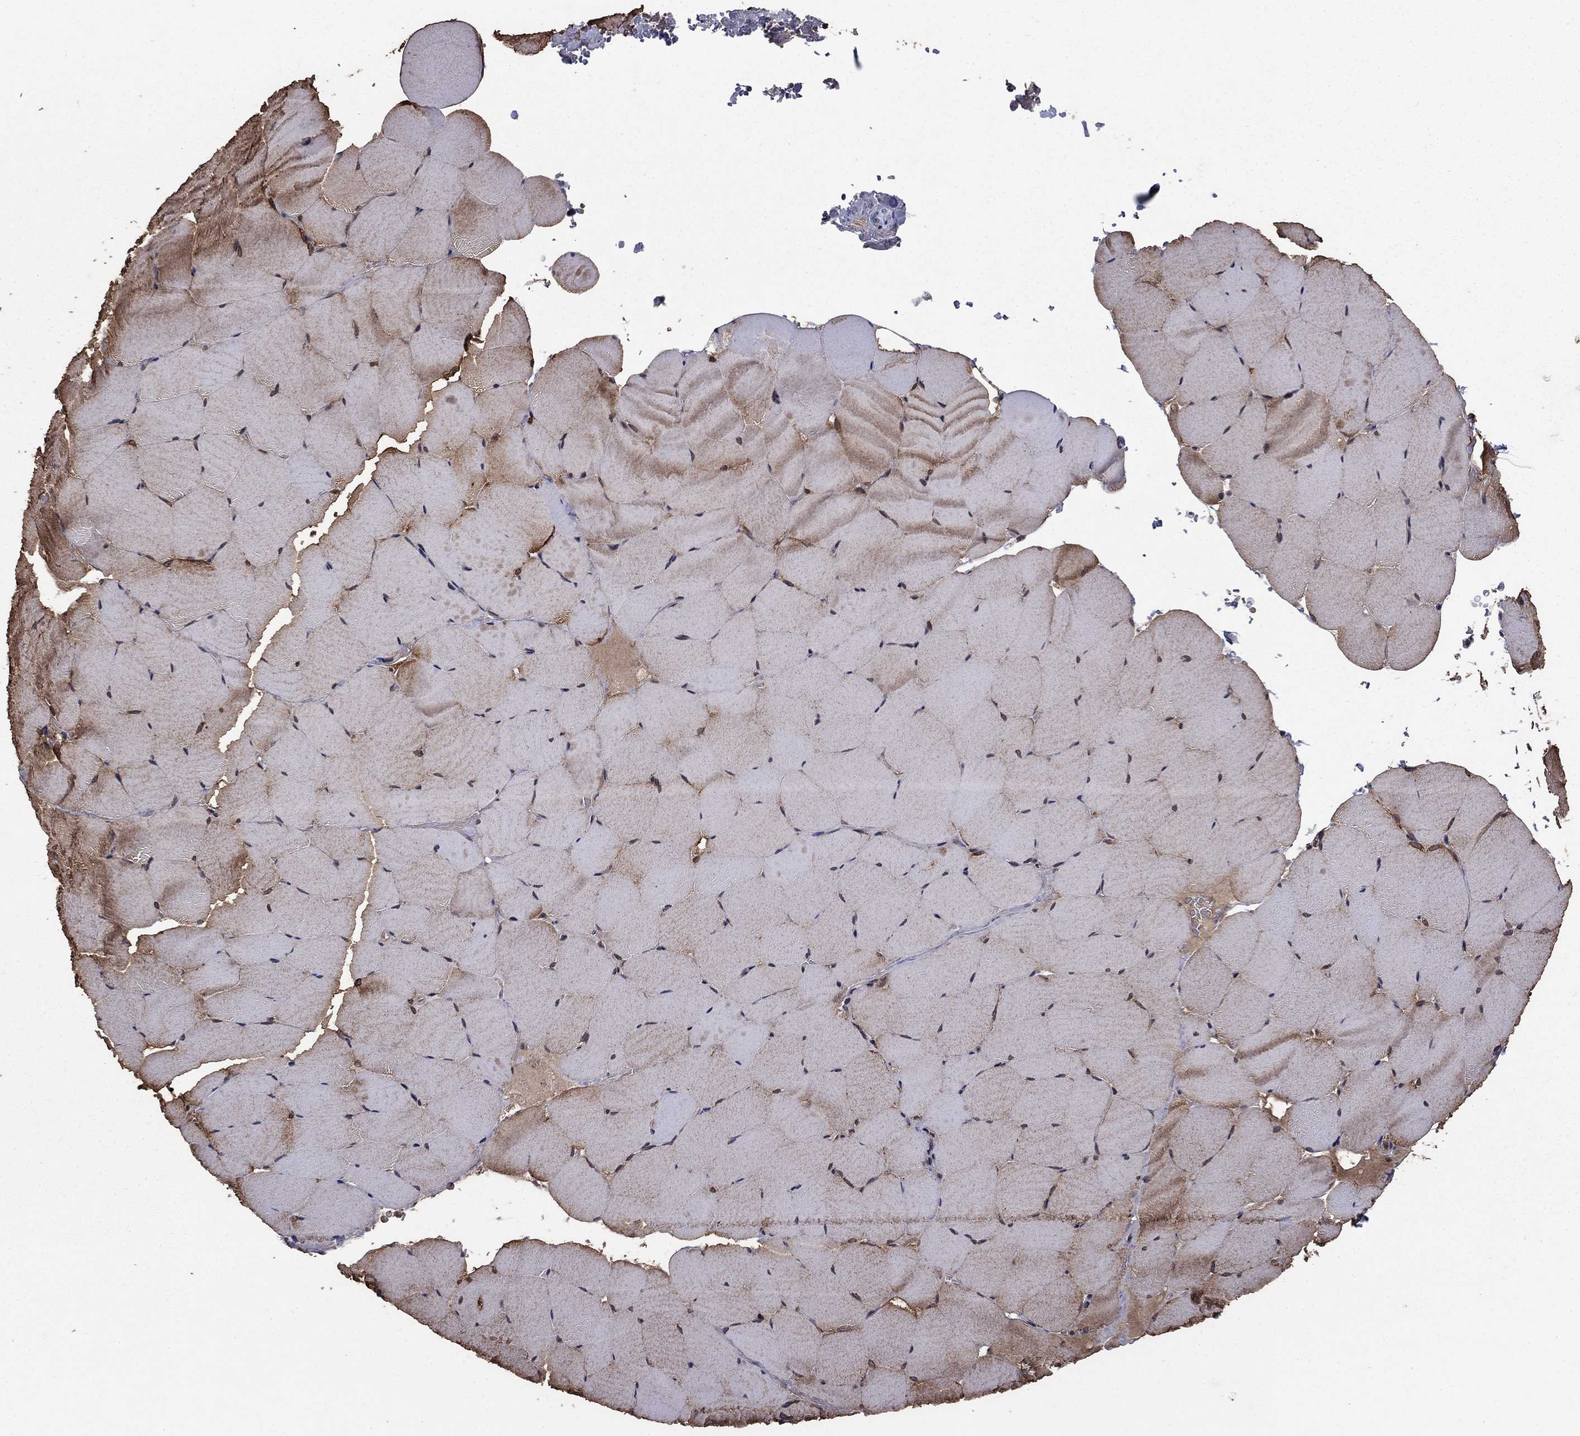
{"staining": {"intensity": "strong", "quantity": "25%-75%", "location": "cytoplasmic/membranous"}, "tissue": "skeletal muscle", "cell_type": "Myocytes", "image_type": "normal", "snomed": [{"axis": "morphology", "description": "Normal tissue, NOS"}, {"axis": "topography", "description": "Skeletal muscle"}], "caption": "This is a histology image of immunohistochemistry staining of benign skeletal muscle, which shows strong positivity in the cytoplasmic/membranous of myocytes.", "gene": "DHRS1", "patient": {"sex": "female", "age": 37}}